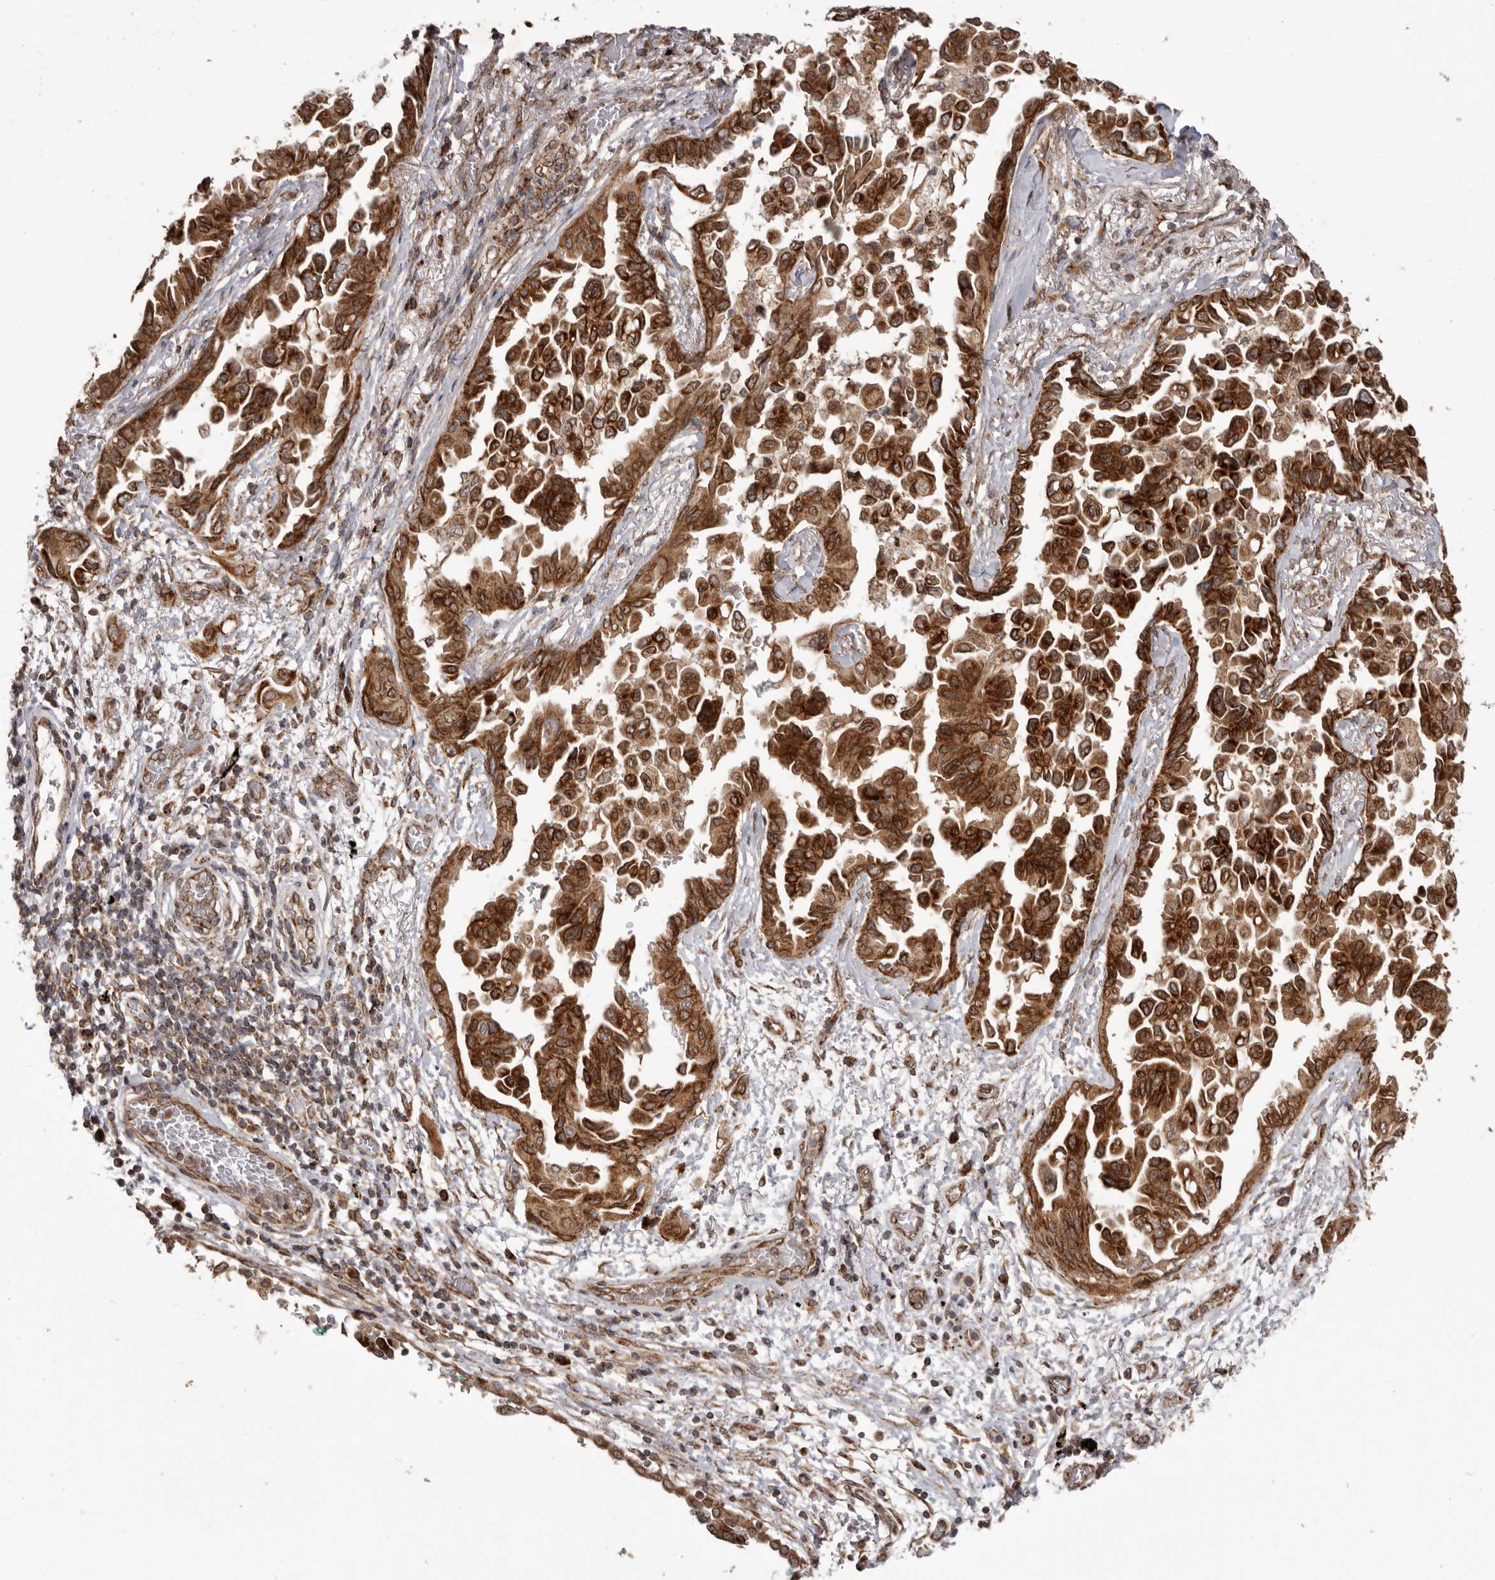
{"staining": {"intensity": "strong", "quantity": ">75%", "location": "cytoplasmic/membranous"}, "tissue": "lung cancer", "cell_type": "Tumor cells", "image_type": "cancer", "snomed": [{"axis": "morphology", "description": "Adenocarcinoma, NOS"}, {"axis": "topography", "description": "Lung"}], "caption": "This image exhibits immunohistochemistry (IHC) staining of human lung cancer, with high strong cytoplasmic/membranous staining in approximately >75% of tumor cells.", "gene": "CHRM2", "patient": {"sex": "female", "age": 67}}